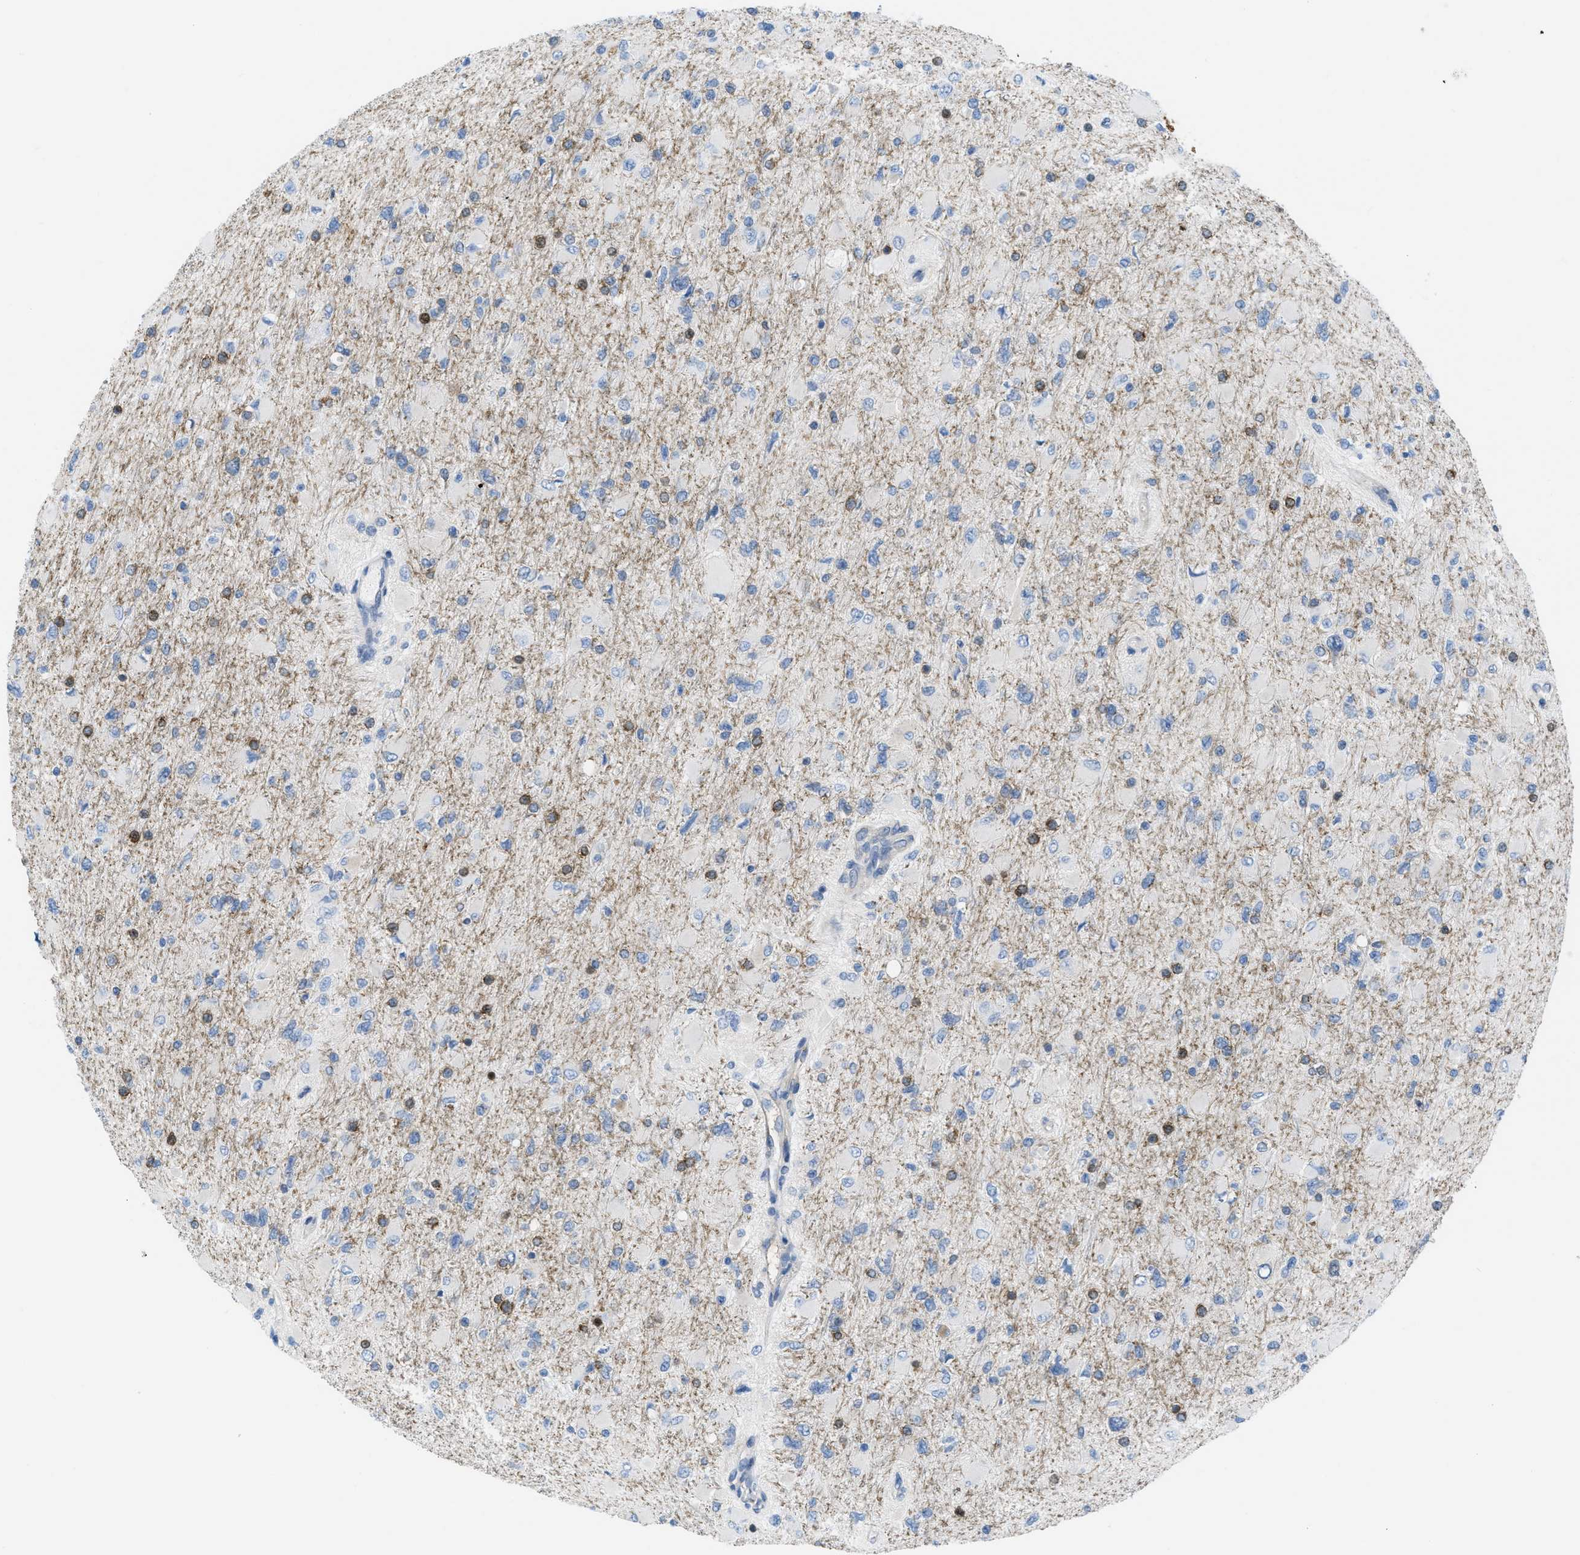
{"staining": {"intensity": "strong", "quantity": "<25%", "location": "cytoplasmic/membranous"}, "tissue": "glioma", "cell_type": "Tumor cells", "image_type": "cancer", "snomed": [{"axis": "morphology", "description": "Glioma, malignant, High grade"}, {"axis": "topography", "description": "Cerebral cortex"}], "caption": "The immunohistochemical stain labels strong cytoplasmic/membranous positivity in tumor cells of glioma tissue.", "gene": "ASGR1", "patient": {"sex": "female", "age": 36}}